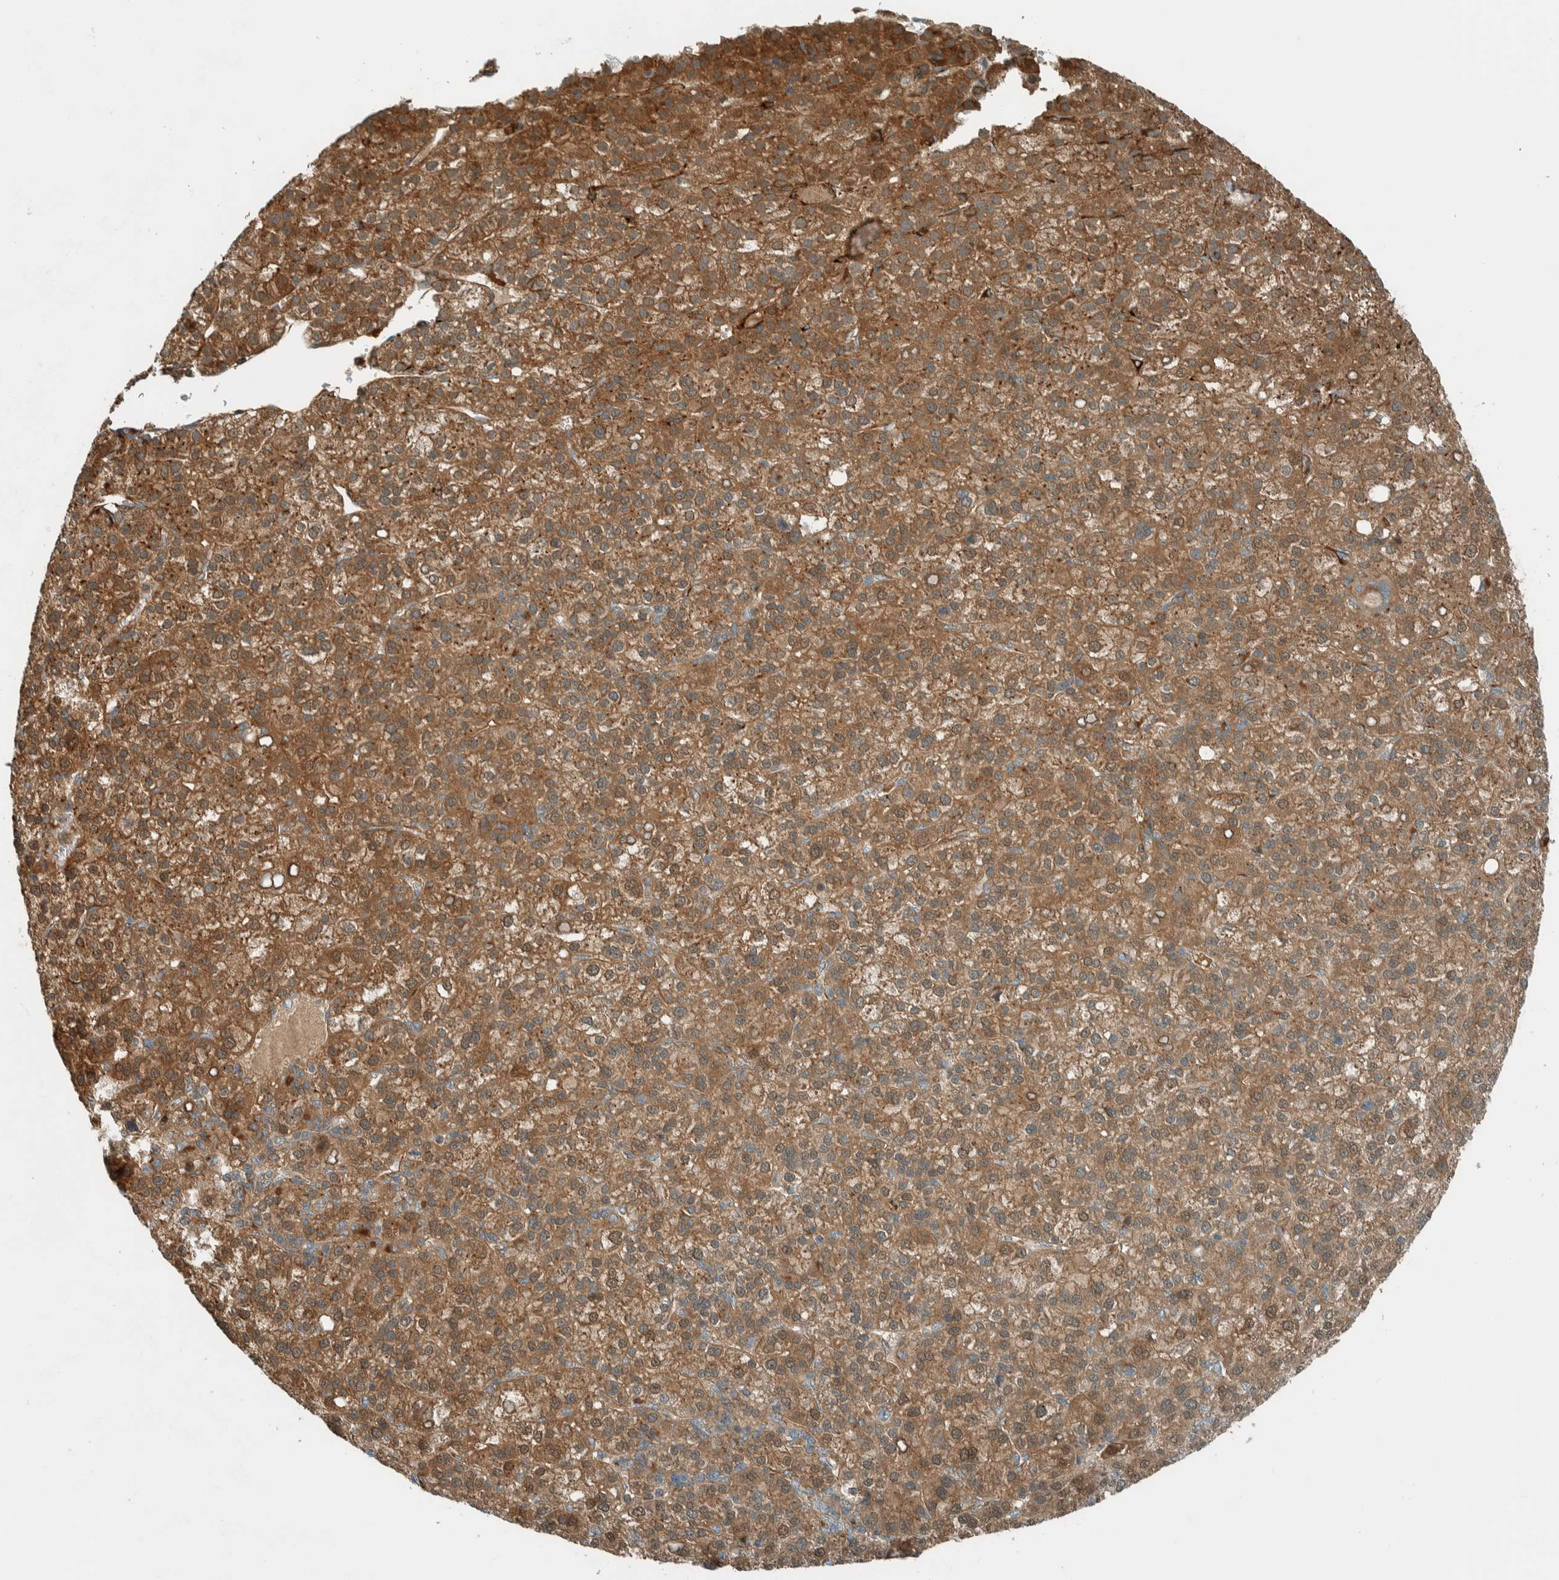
{"staining": {"intensity": "moderate", "quantity": ">75%", "location": "cytoplasmic/membranous"}, "tissue": "liver cancer", "cell_type": "Tumor cells", "image_type": "cancer", "snomed": [{"axis": "morphology", "description": "Carcinoma, Hepatocellular, NOS"}, {"axis": "topography", "description": "Liver"}], "caption": "Tumor cells exhibit moderate cytoplasmic/membranous positivity in approximately >75% of cells in liver hepatocellular carcinoma.", "gene": "EXOC7", "patient": {"sex": "female", "age": 58}}